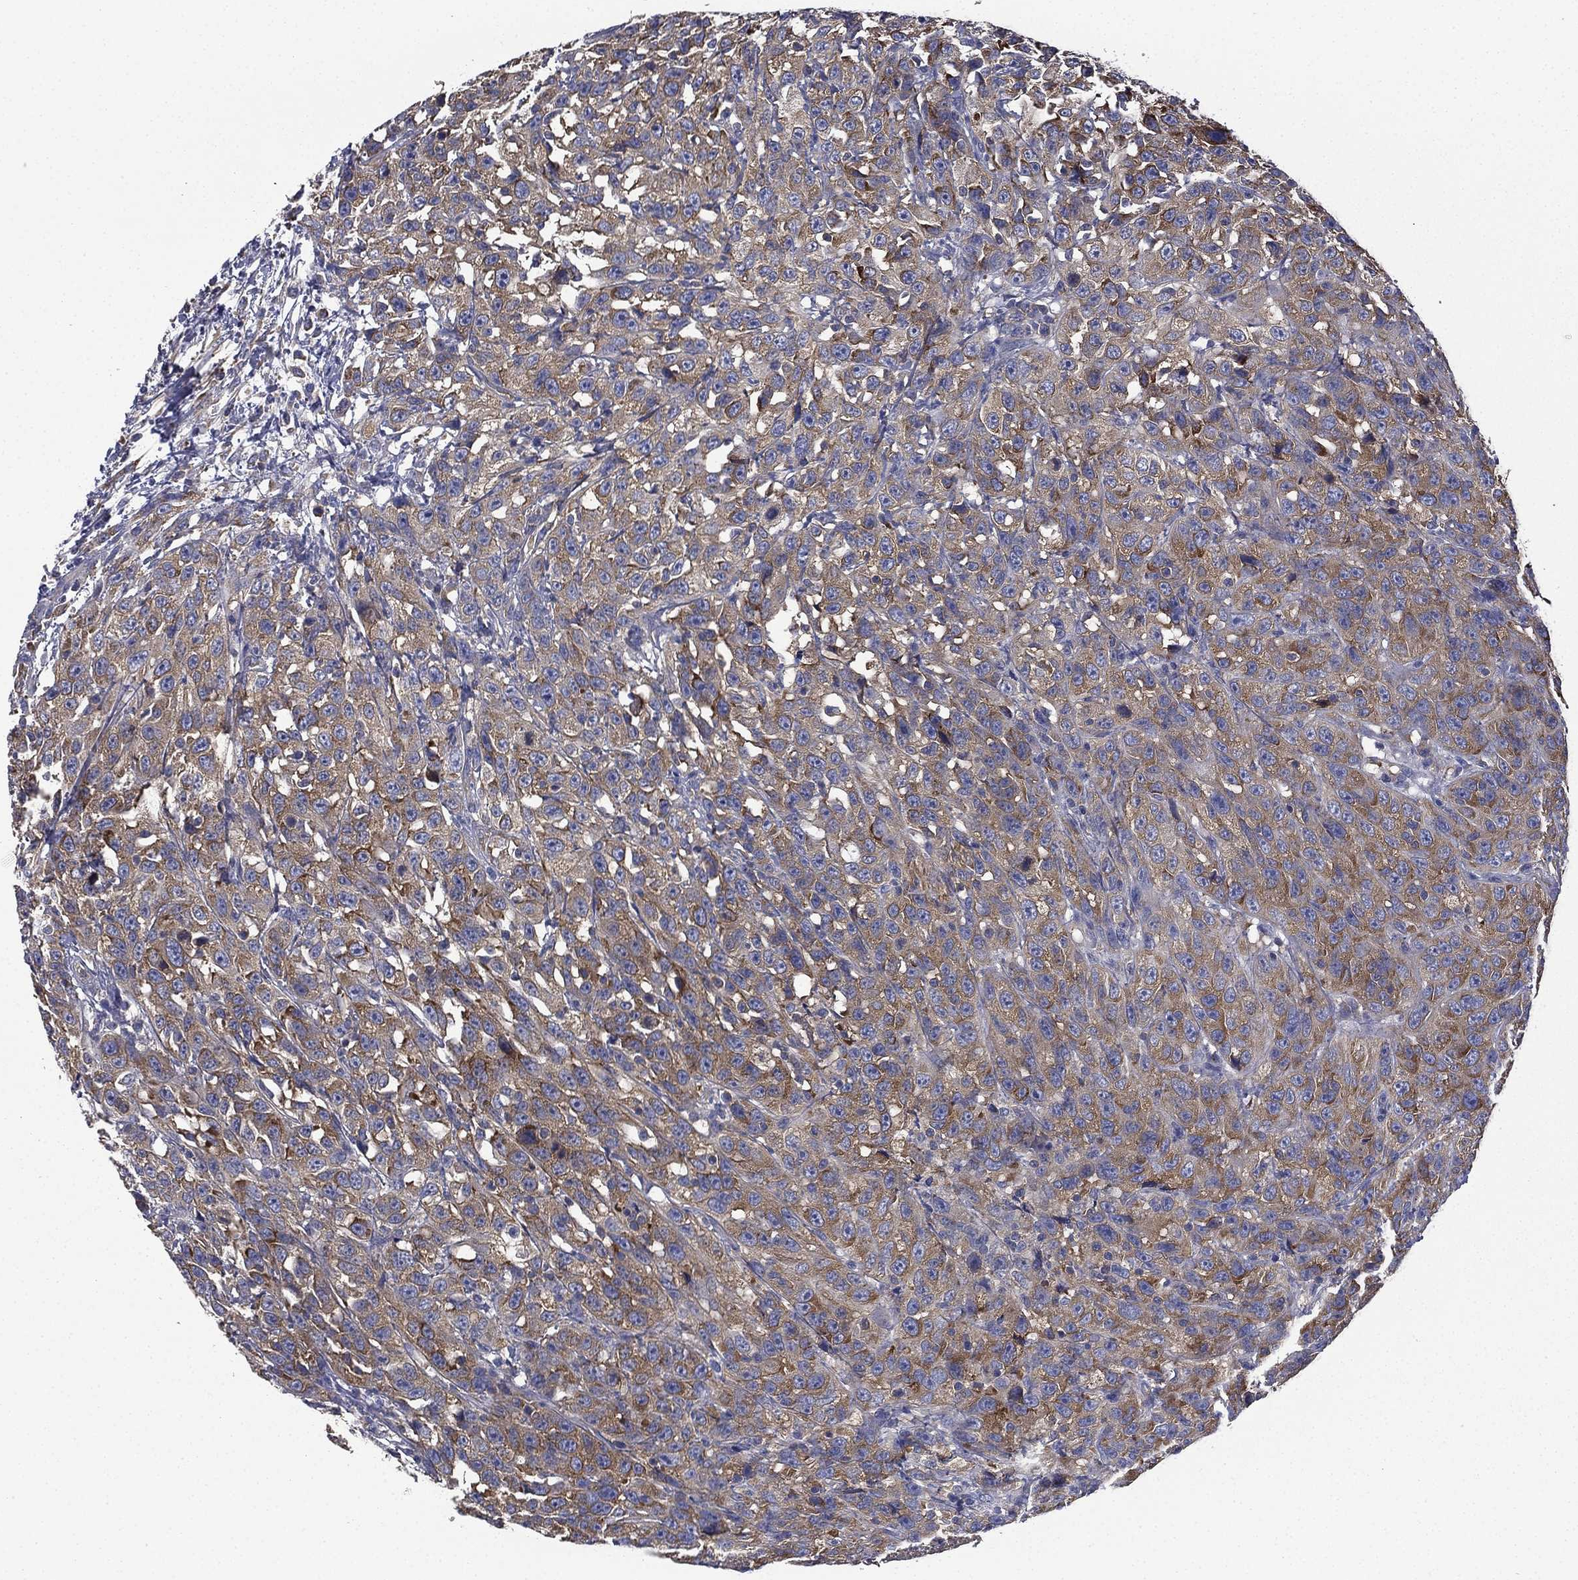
{"staining": {"intensity": "moderate", "quantity": "25%-75%", "location": "cytoplasmic/membranous"}, "tissue": "urothelial cancer", "cell_type": "Tumor cells", "image_type": "cancer", "snomed": [{"axis": "morphology", "description": "Urothelial carcinoma, NOS"}, {"axis": "morphology", "description": "Urothelial carcinoma, High grade"}, {"axis": "topography", "description": "Urinary bladder"}], "caption": "Immunohistochemistry image of neoplastic tissue: human urothelial cancer stained using immunohistochemistry displays medium levels of moderate protein expression localized specifically in the cytoplasmic/membranous of tumor cells, appearing as a cytoplasmic/membranous brown color.", "gene": "FARSA", "patient": {"sex": "female", "age": 73}}